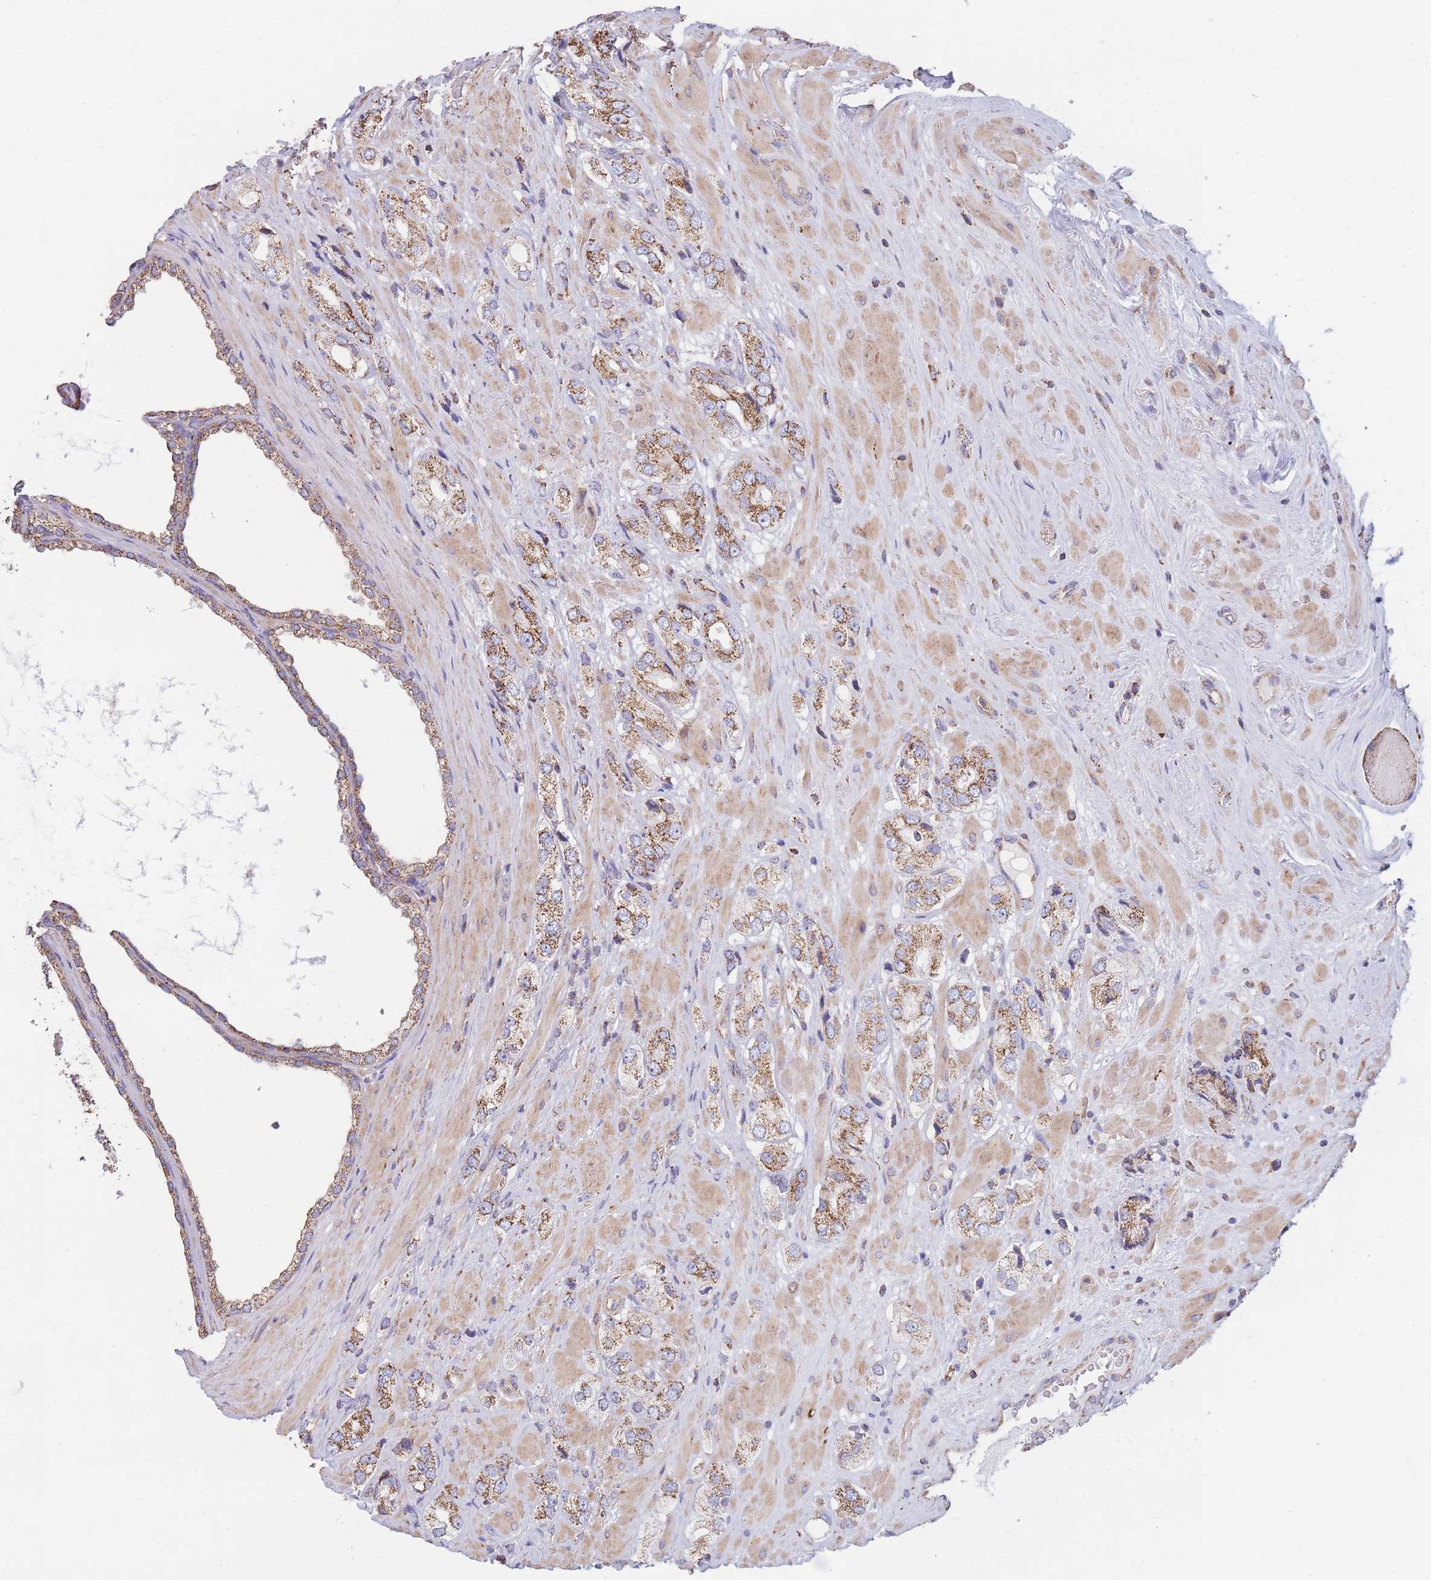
{"staining": {"intensity": "moderate", "quantity": ">75%", "location": "cytoplasmic/membranous"}, "tissue": "prostate cancer", "cell_type": "Tumor cells", "image_type": "cancer", "snomed": [{"axis": "morphology", "description": "Adenocarcinoma, High grade"}, {"axis": "topography", "description": "Prostate and seminal vesicle, NOS"}], "caption": "Human prostate high-grade adenocarcinoma stained for a protein (brown) reveals moderate cytoplasmic/membranous positive expression in approximately >75% of tumor cells.", "gene": "FKBP8", "patient": {"sex": "male", "age": 64}}